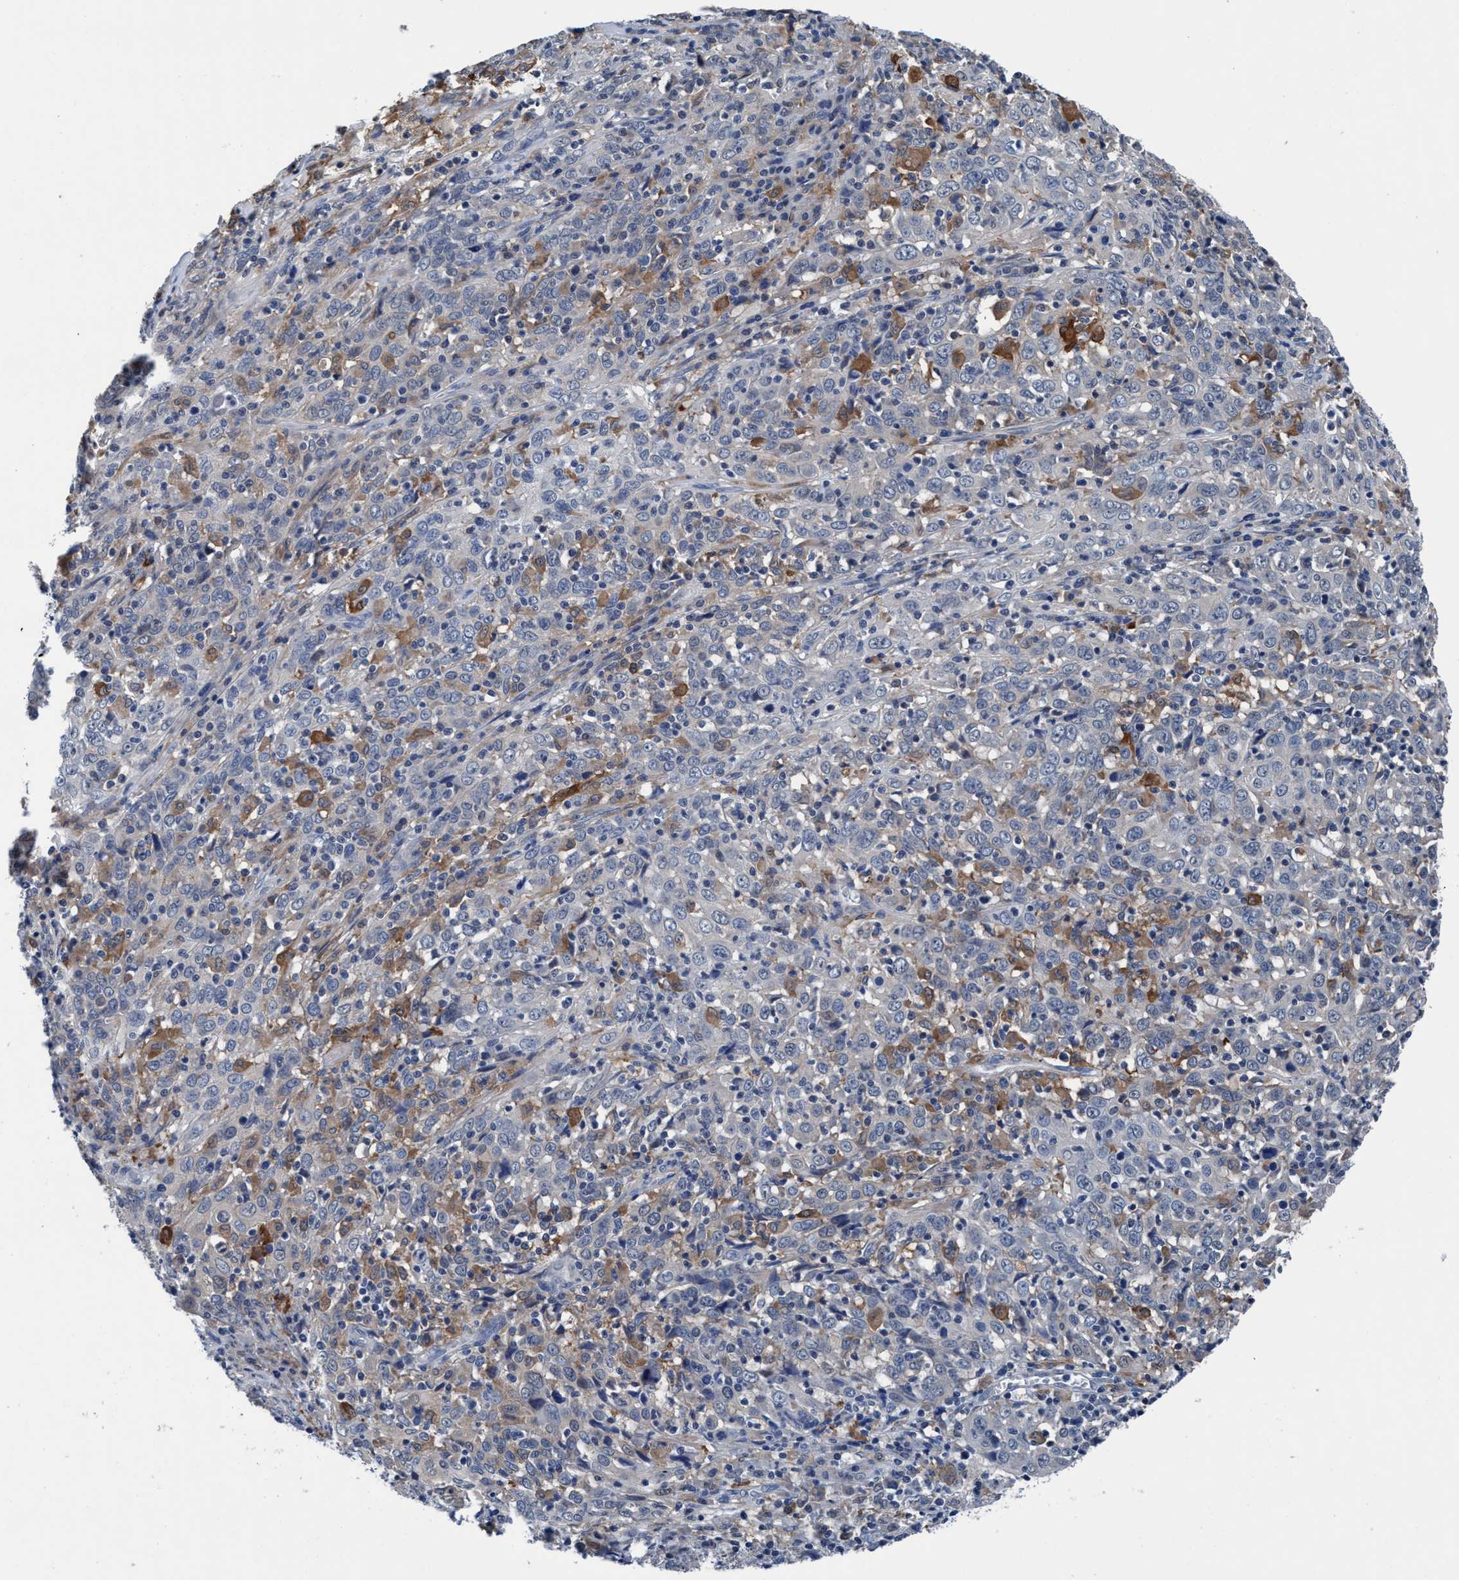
{"staining": {"intensity": "weak", "quantity": "<25%", "location": "cytoplasmic/membranous"}, "tissue": "cervical cancer", "cell_type": "Tumor cells", "image_type": "cancer", "snomed": [{"axis": "morphology", "description": "Squamous cell carcinoma, NOS"}, {"axis": "topography", "description": "Cervix"}], "caption": "Cervical cancer (squamous cell carcinoma) was stained to show a protein in brown. There is no significant expression in tumor cells. (Brightfield microscopy of DAB (3,3'-diaminobenzidine) immunohistochemistry (IHC) at high magnification).", "gene": "TMEM94", "patient": {"sex": "female", "age": 46}}